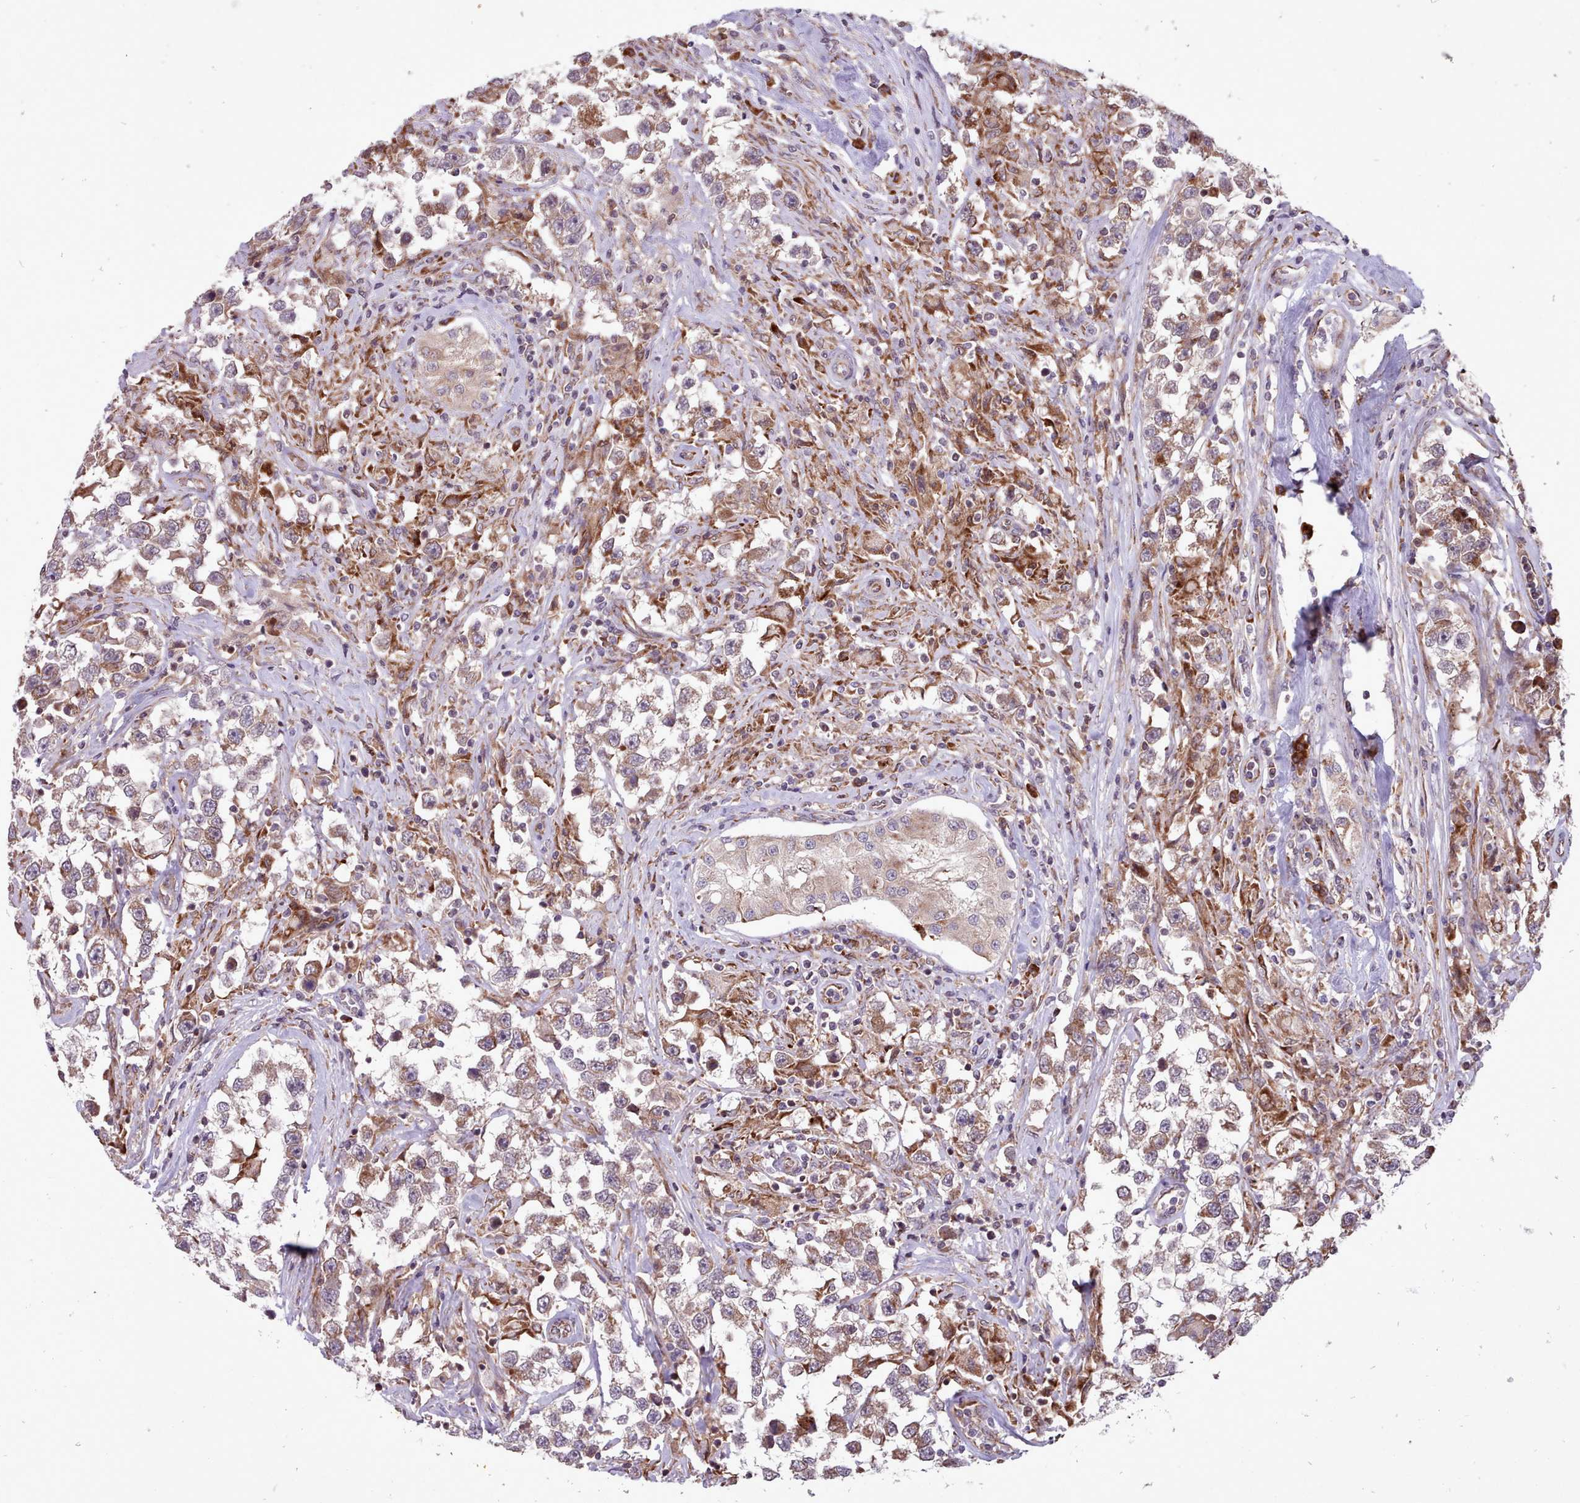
{"staining": {"intensity": "moderate", "quantity": "<25%", "location": "cytoplasmic/membranous"}, "tissue": "testis cancer", "cell_type": "Tumor cells", "image_type": "cancer", "snomed": [{"axis": "morphology", "description": "Seminoma, NOS"}, {"axis": "topography", "description": "Testis"}], "caption": "Immunohistochemistry (IHC) micrograph of human testis seminoma stained for a protein (brown), which shows low levels of moderate cytoplasmic/membranous expression in approximately <25% of tumor cells.", "gene": "TTLL3", "patient": {"sex": "male", "age": 46}}